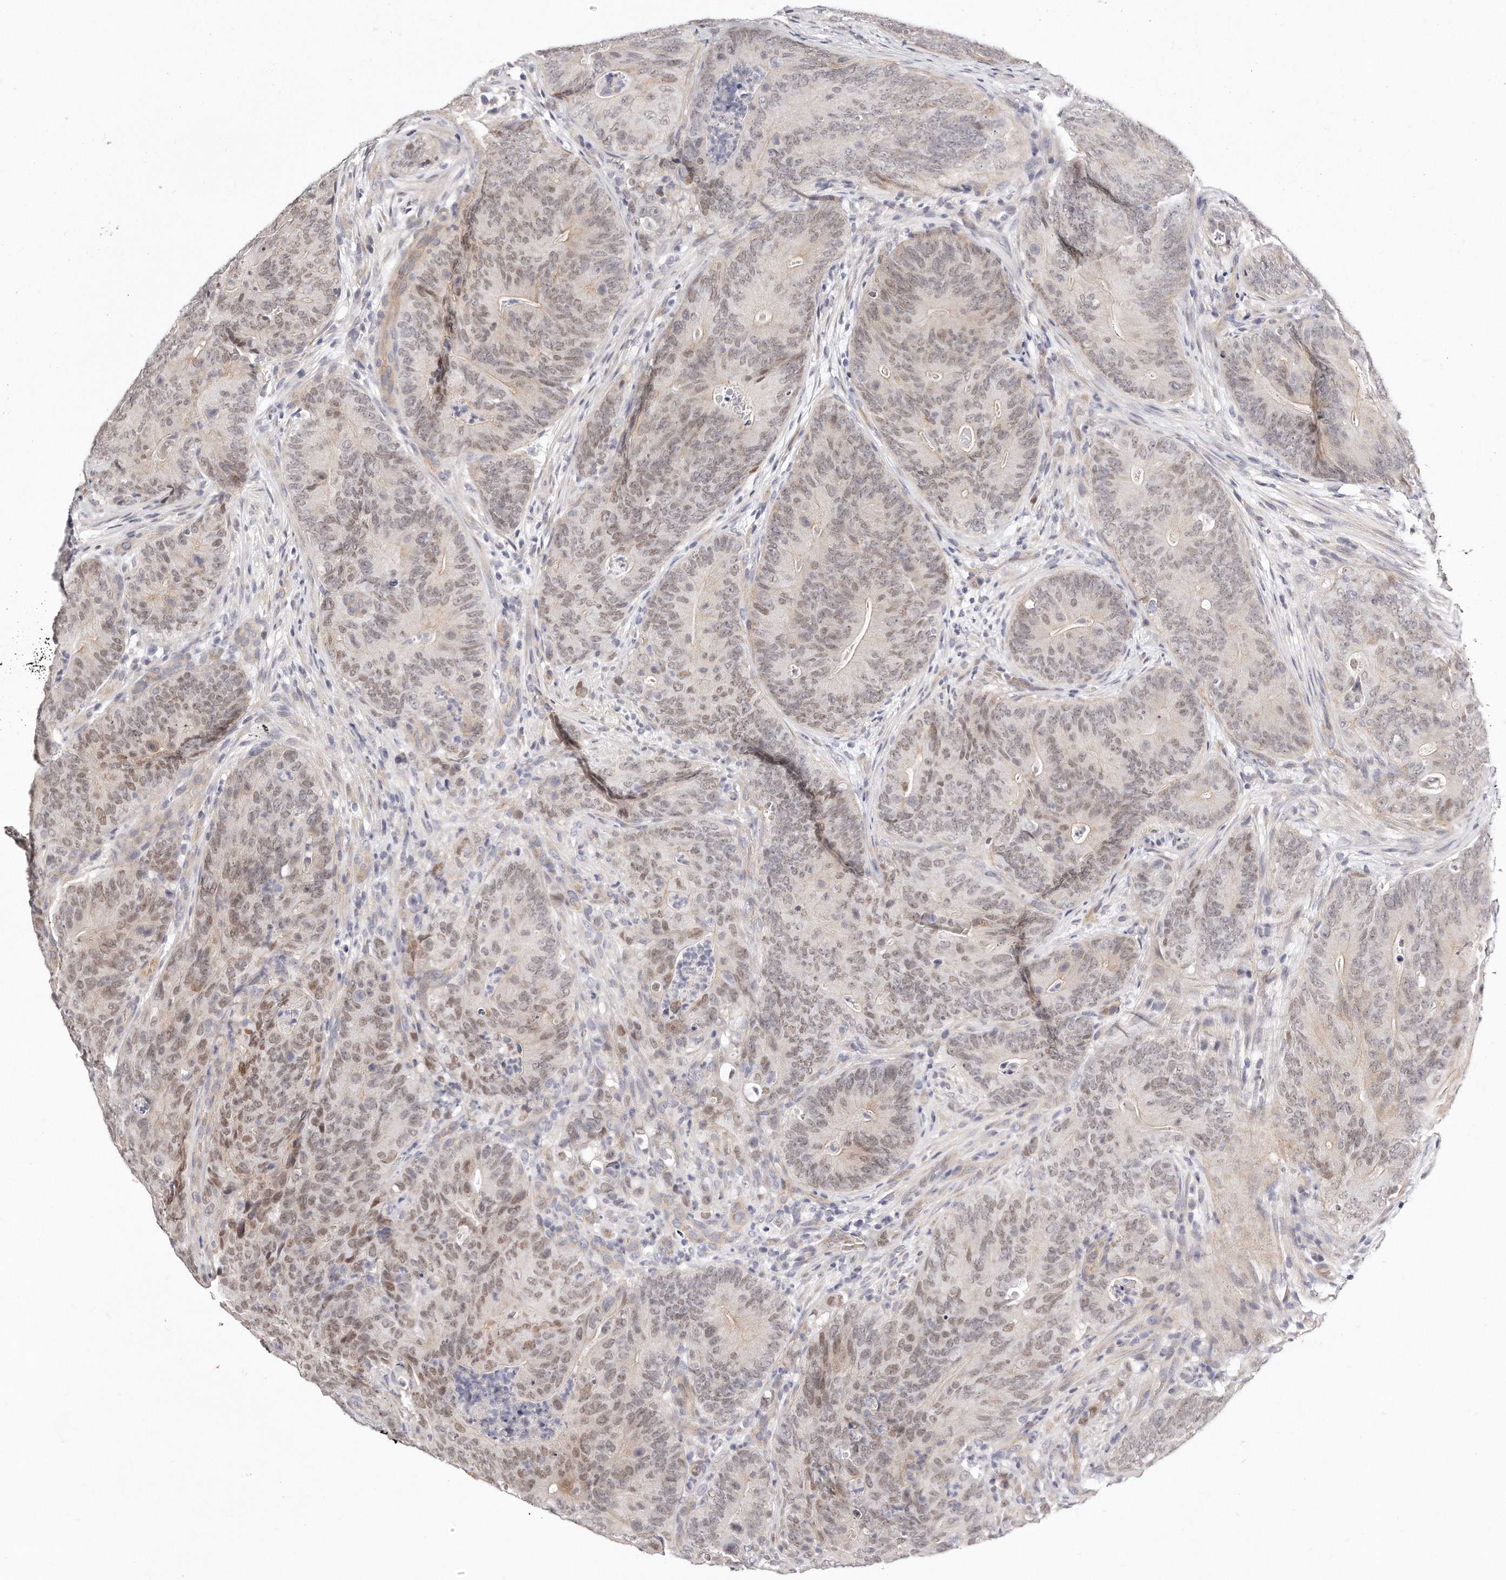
{"staining": {"intensity": "weak", "quantity": "25%-75%", "location": "nuclear"}, "tissue": "colorectal cancer", "cell_type": "Tumor cells", "image_type": "cancer", "snomed": [{"axis": "morphology", "description": "Normal tissue, NOS"}, {"axis": "topography", "description": "Colon"}], "caption": "Immunohistochemistry (IHC) image of neoplastic tissue: human colorectal cancer stained using IHC displays low levels of weak protein expression localized specifically in the nuclear of tumor cells, appearing as a nuclear brown color.", "gene": "CASZ1", "patient": {"sex": "female", "age": 82}}